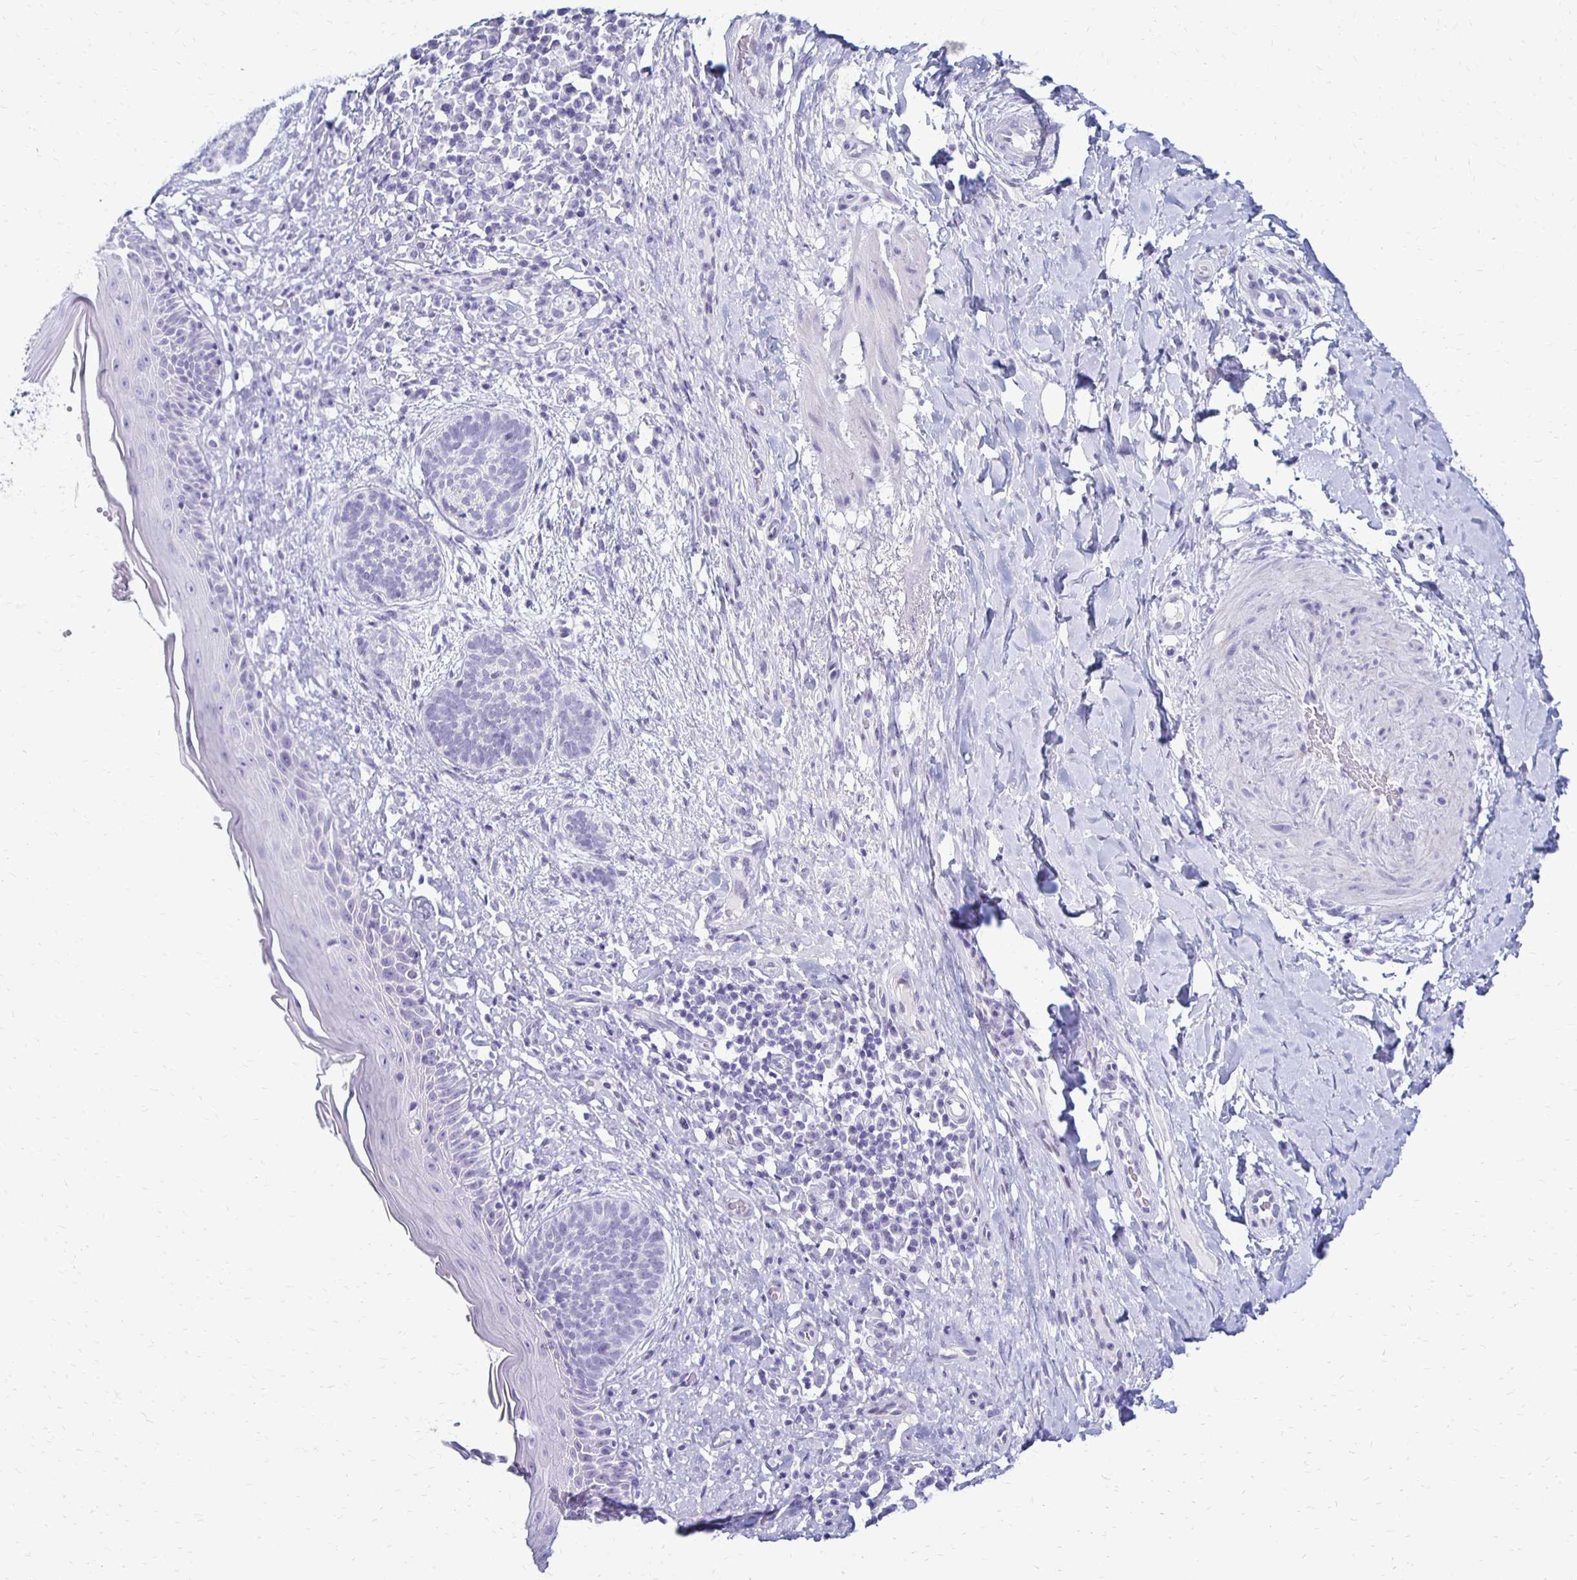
{"staining": {"intensity": "negative", "quantity": "none", "location": "none"}, "tissue": "skin cancer", "cell_type": "Tumor cells", "image_type": "cancer", "snomed": [{"axis": "morphology", "description": "Basal cell carcinoma"}, {"axis": "topography", "description": "Skin"}], "caption": "A high-resolution histopathology image shows immunohistochemistry staining of skin cancer (basal cell carcinoma), which reveals no significant positivity in tumor cells.", "gene": "RYR1", "patient": {"sex": "male", "age": 89}}